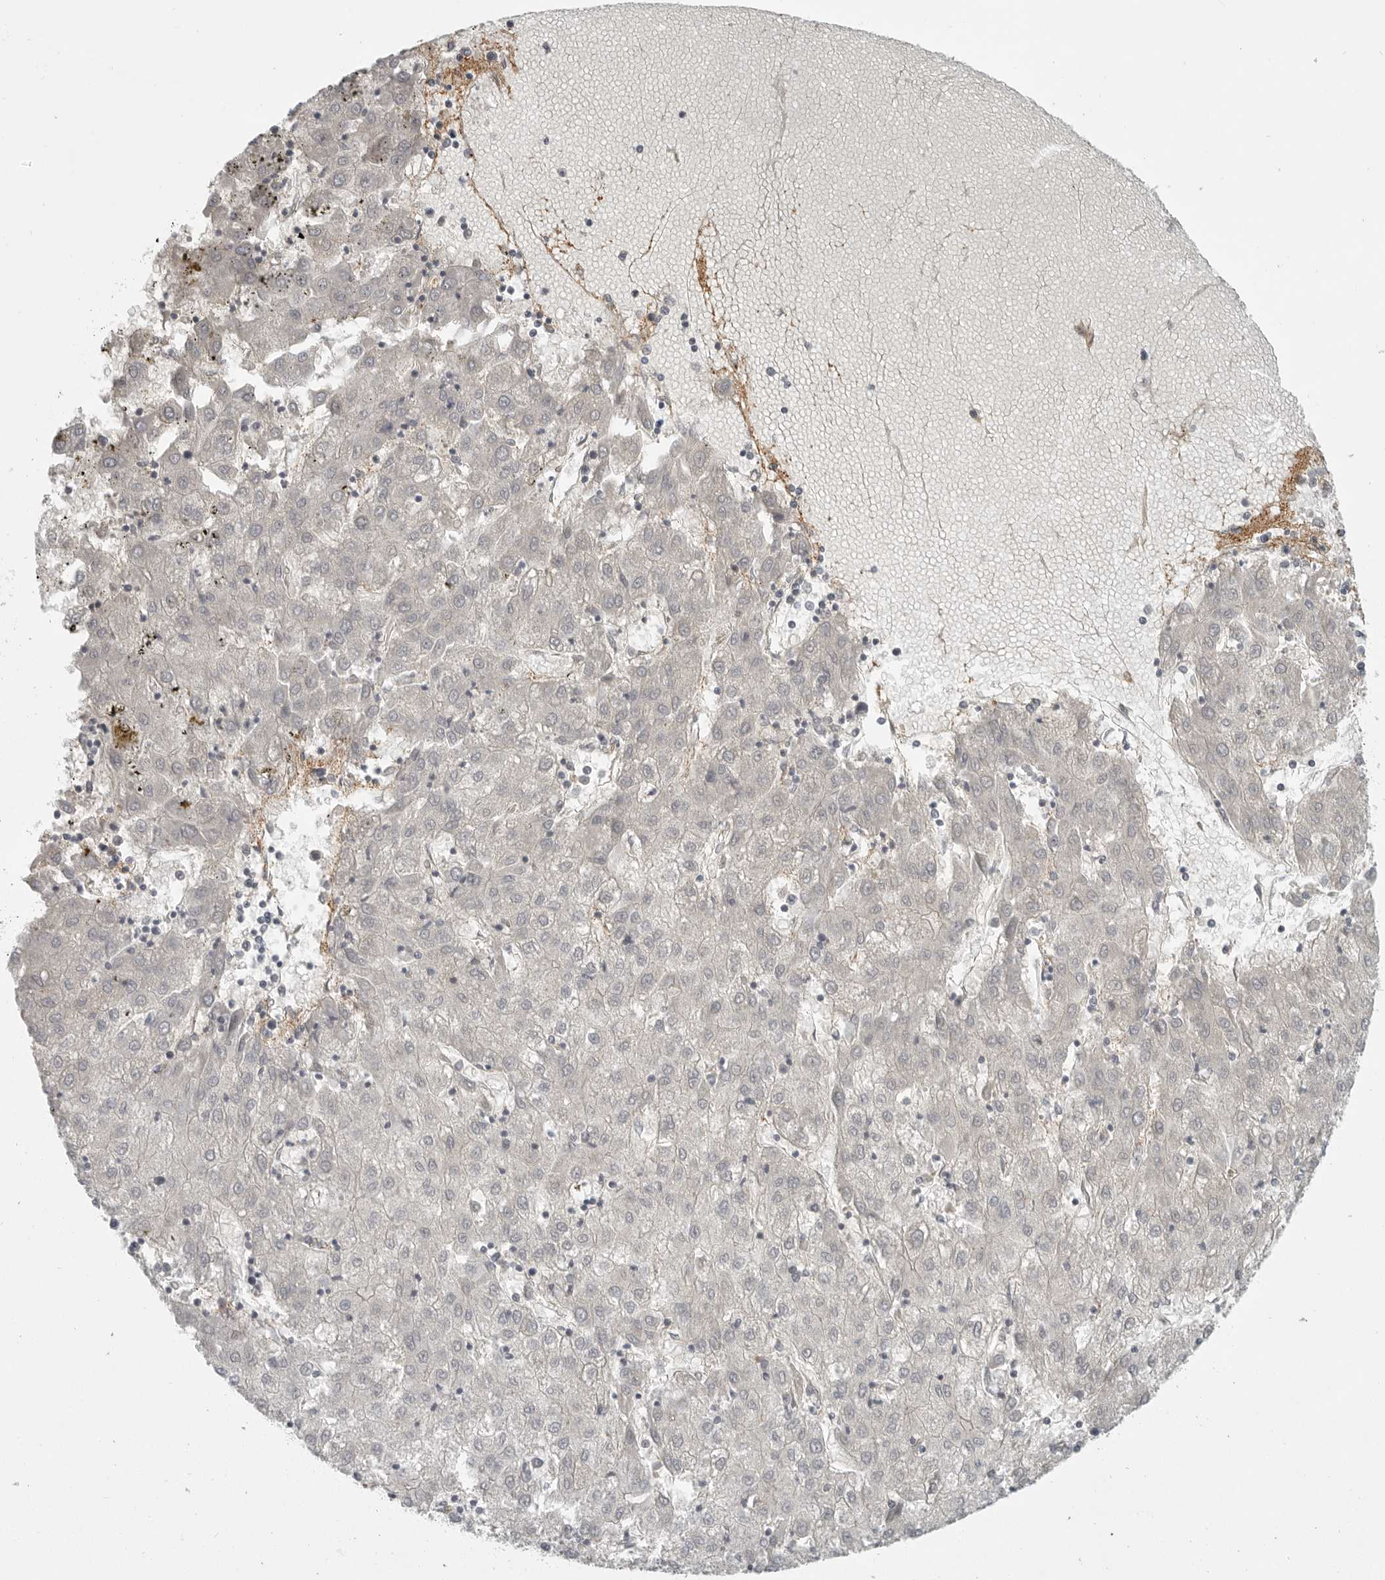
{"staining": {"intensity": "negative", "quantity": "none", "location": "none"}, "tissue": "liver cancer", "cell_type": "Tumor cells", "image_type": "cancer", "snomed": [{"axis": "morphology", "description": "Carcinoma, Hepatocellular, NOS"}, {"axis": "topography", "description": "Liver"}], "caption": "IHC image of neoplastic tissue: human liver cancer (hepatocellular carcinoma) stained with DAB (3,3'-diaminobenzidine) exhibits no significant protein positivity in tumor cells. (DAB immunohistochemistry (IHC) with hematoxylin counter stain).", "gene": "LONRF1", "patient": {"sex": "male", "age": 72}}